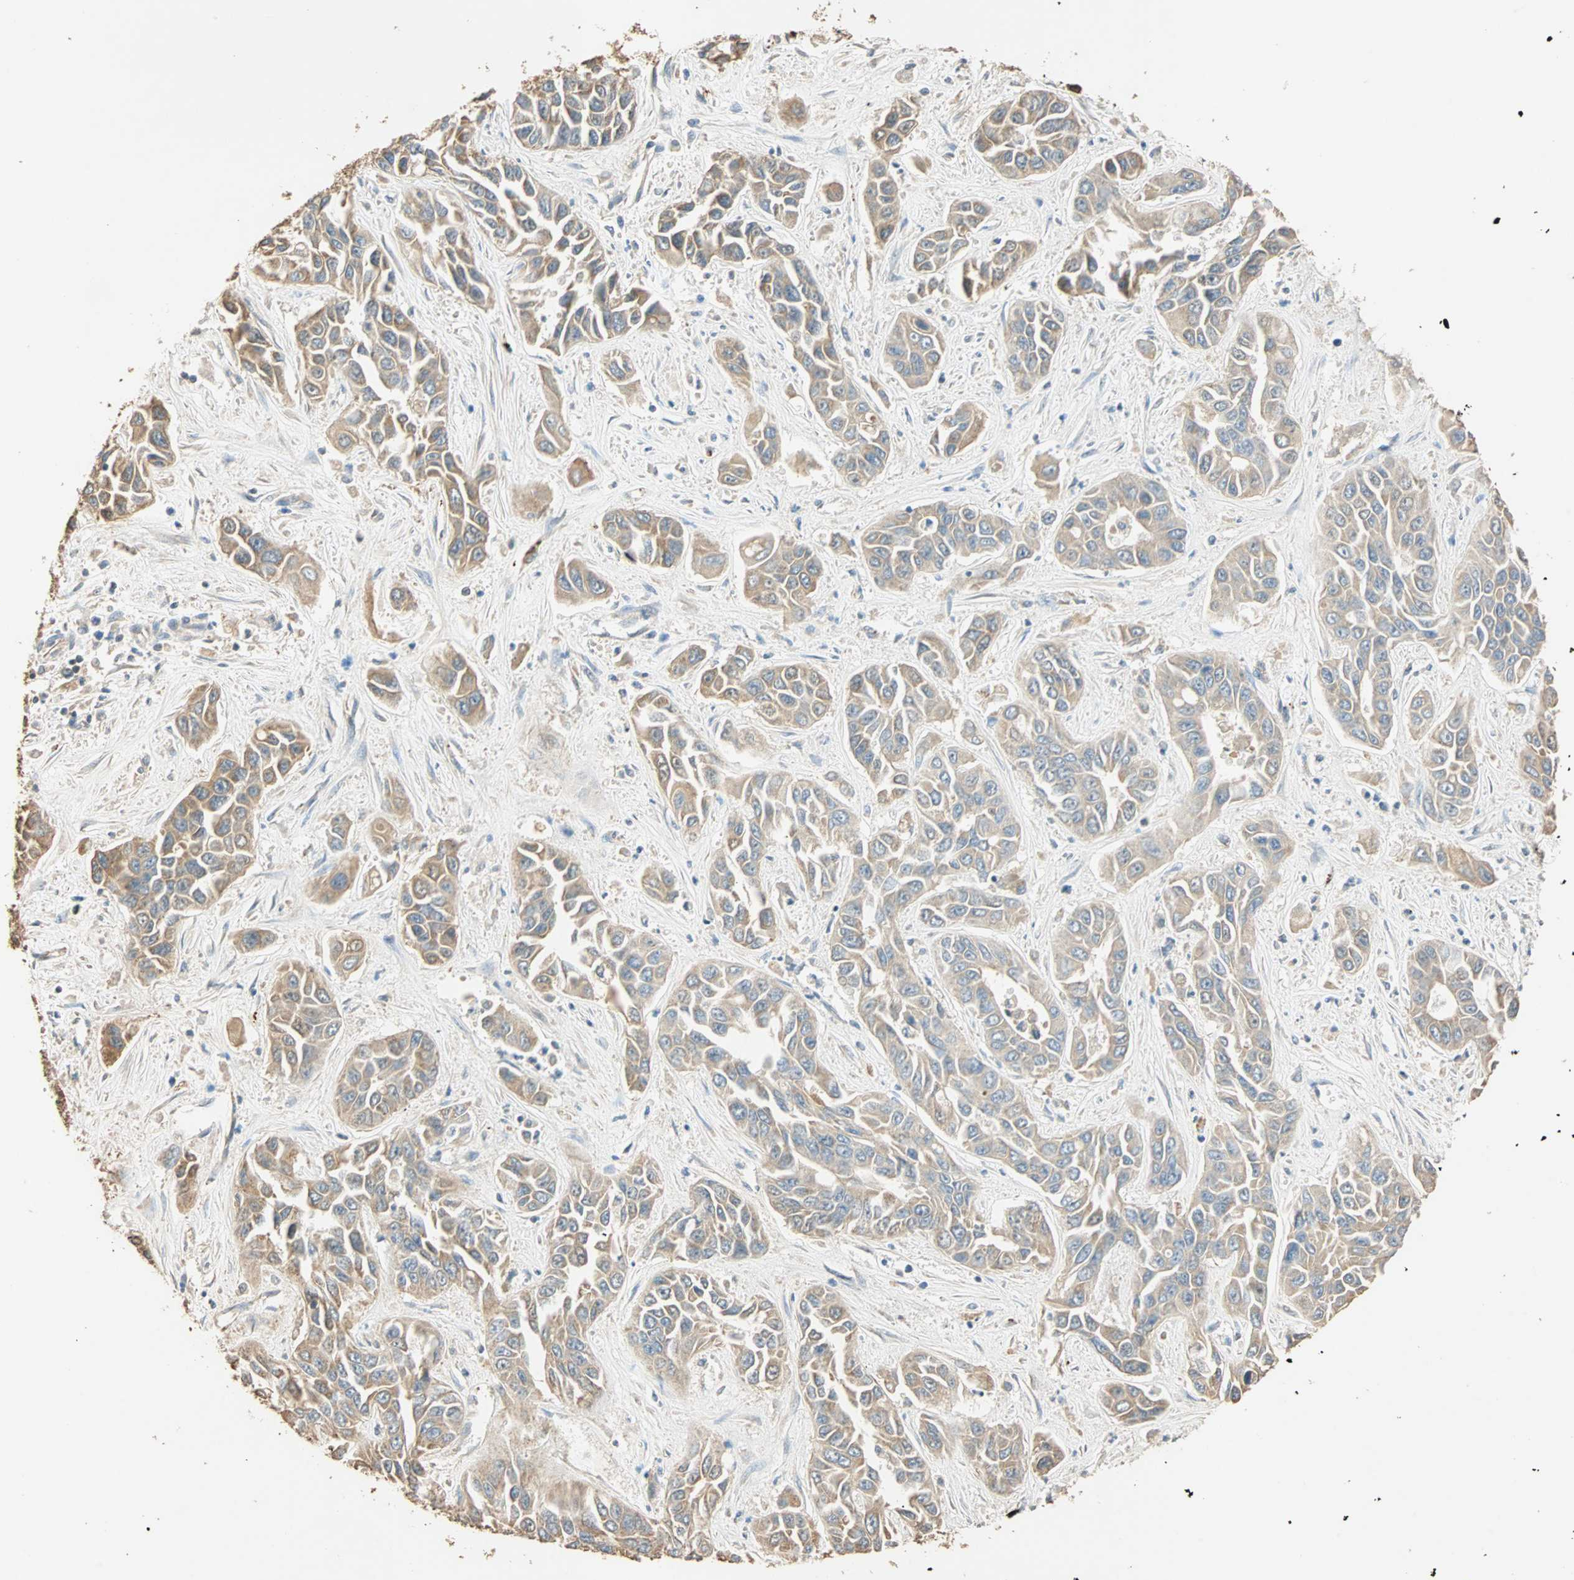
{"staining": {"intensity": "moderate", "quantity": ">75%", "location": "cytoplasmic/membranous"}, "tissue": "liver cancer", "cell_type": "Tumor cells", "image_type": "cancer", "snomed": [{"axis": "morphology", "description": "Cholangiocarcinoma"}, {"axis": "topography", "description": "Liver"}], "caption": "Brown immunohistochemical staining in cholangiocarcinoma (liver) displays moderate cytoplasmic/membranous staining in about >75% of tumor cells.", "gene": "RAD18", "patient": {"sex": "female", "age": 52}}